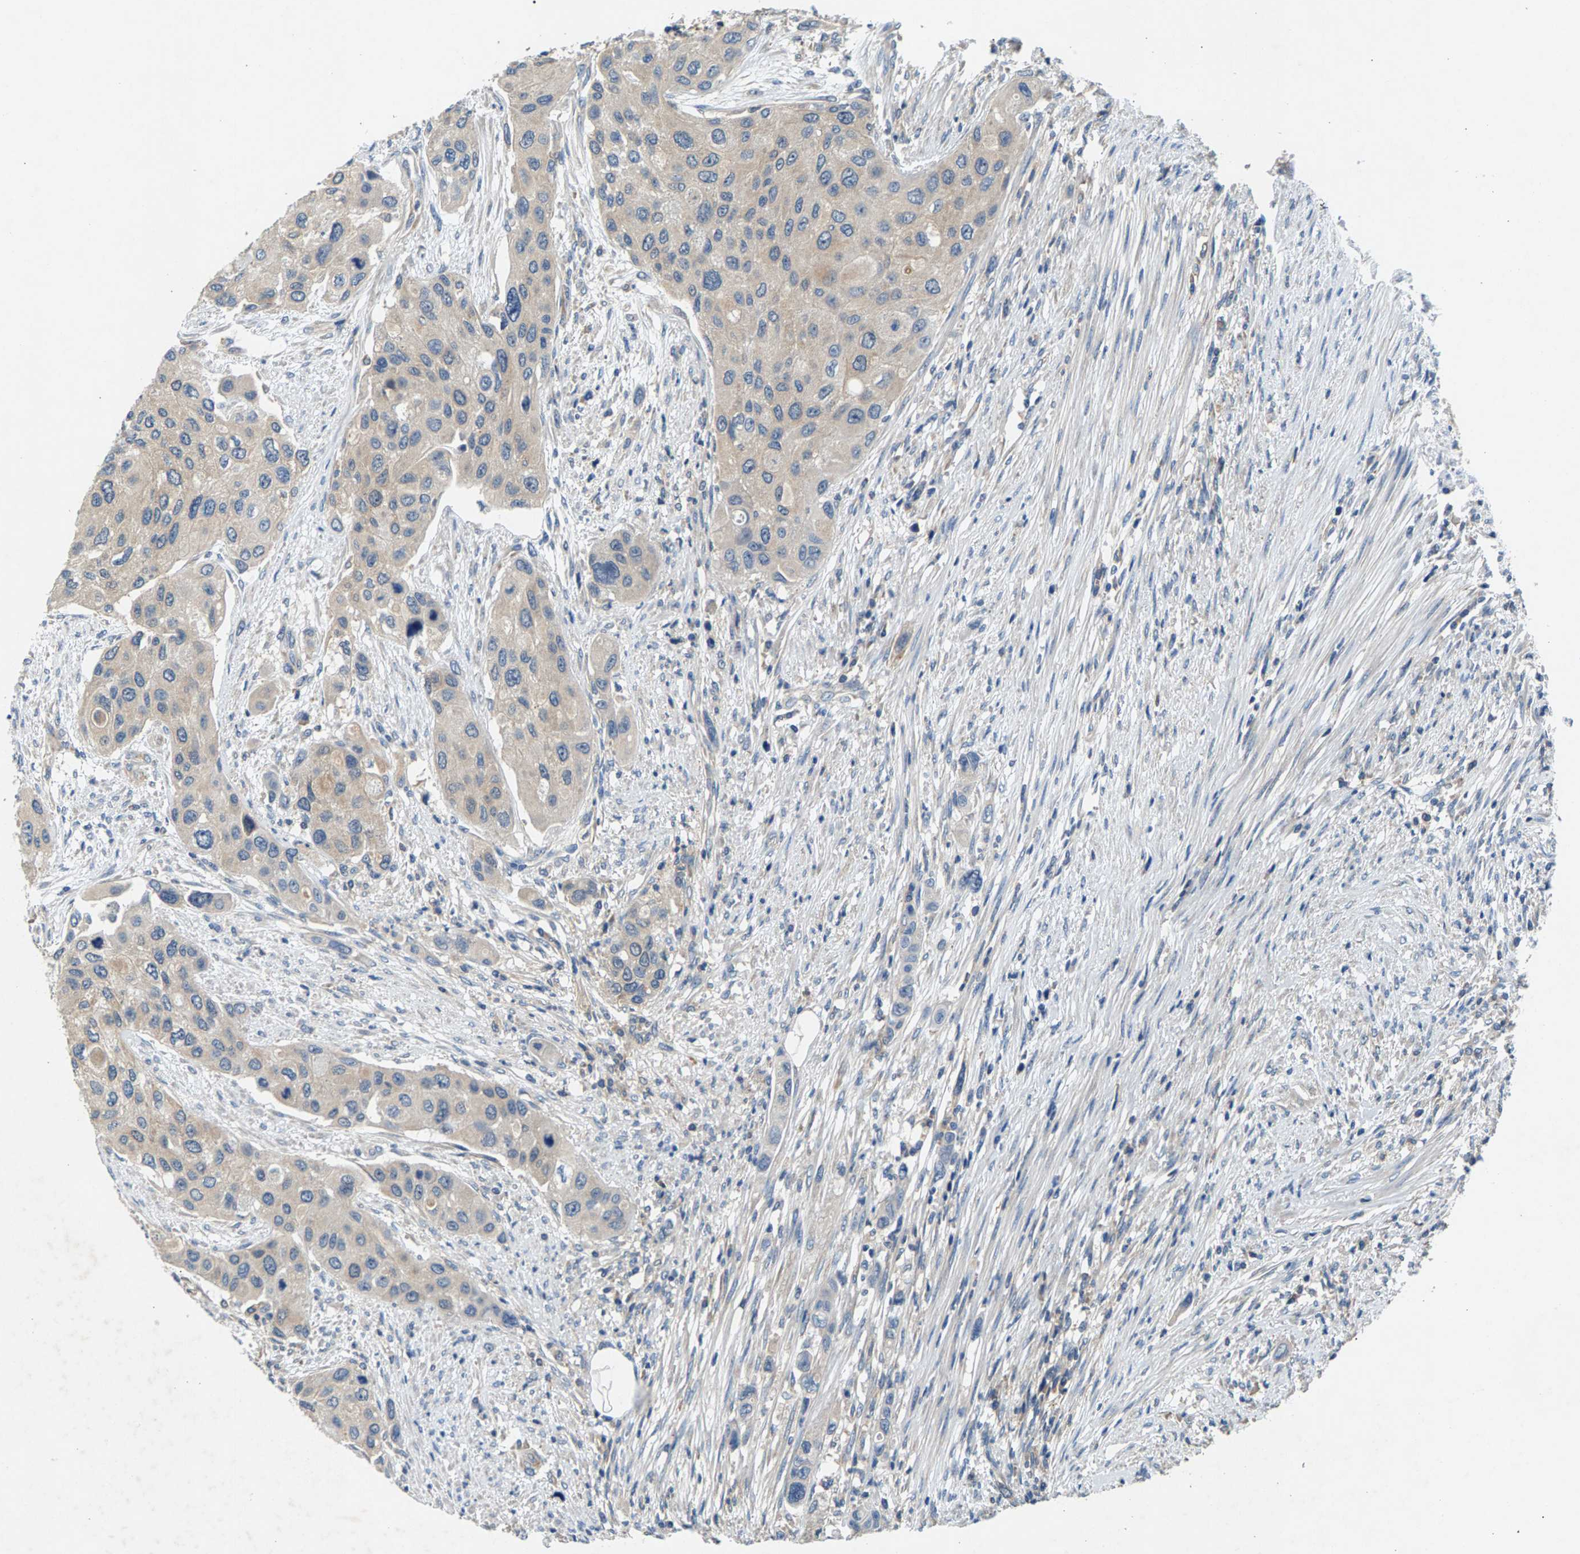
{"staining": {"intensity": "weak", "quantity": ">75%", "location": "cytoplasmic/membranous"}, "tissue": "urothelial cancer", "cell_type": "Tumor cells", "image_type": "cancer", "snomed": [{"axis": "morphology", "description": "Urothelial carcinoma, High grade"}, {"axis": "topography", "description": "Urinary bladder"}], "caption": "Urothelial cancer stained with immunohistochemistry demonstrates weak cytoplasmic/membranous staining in approximately >75% of tumor cells.", "gene": "NT5C", "patient": {"sex": "female", "age": 56}}